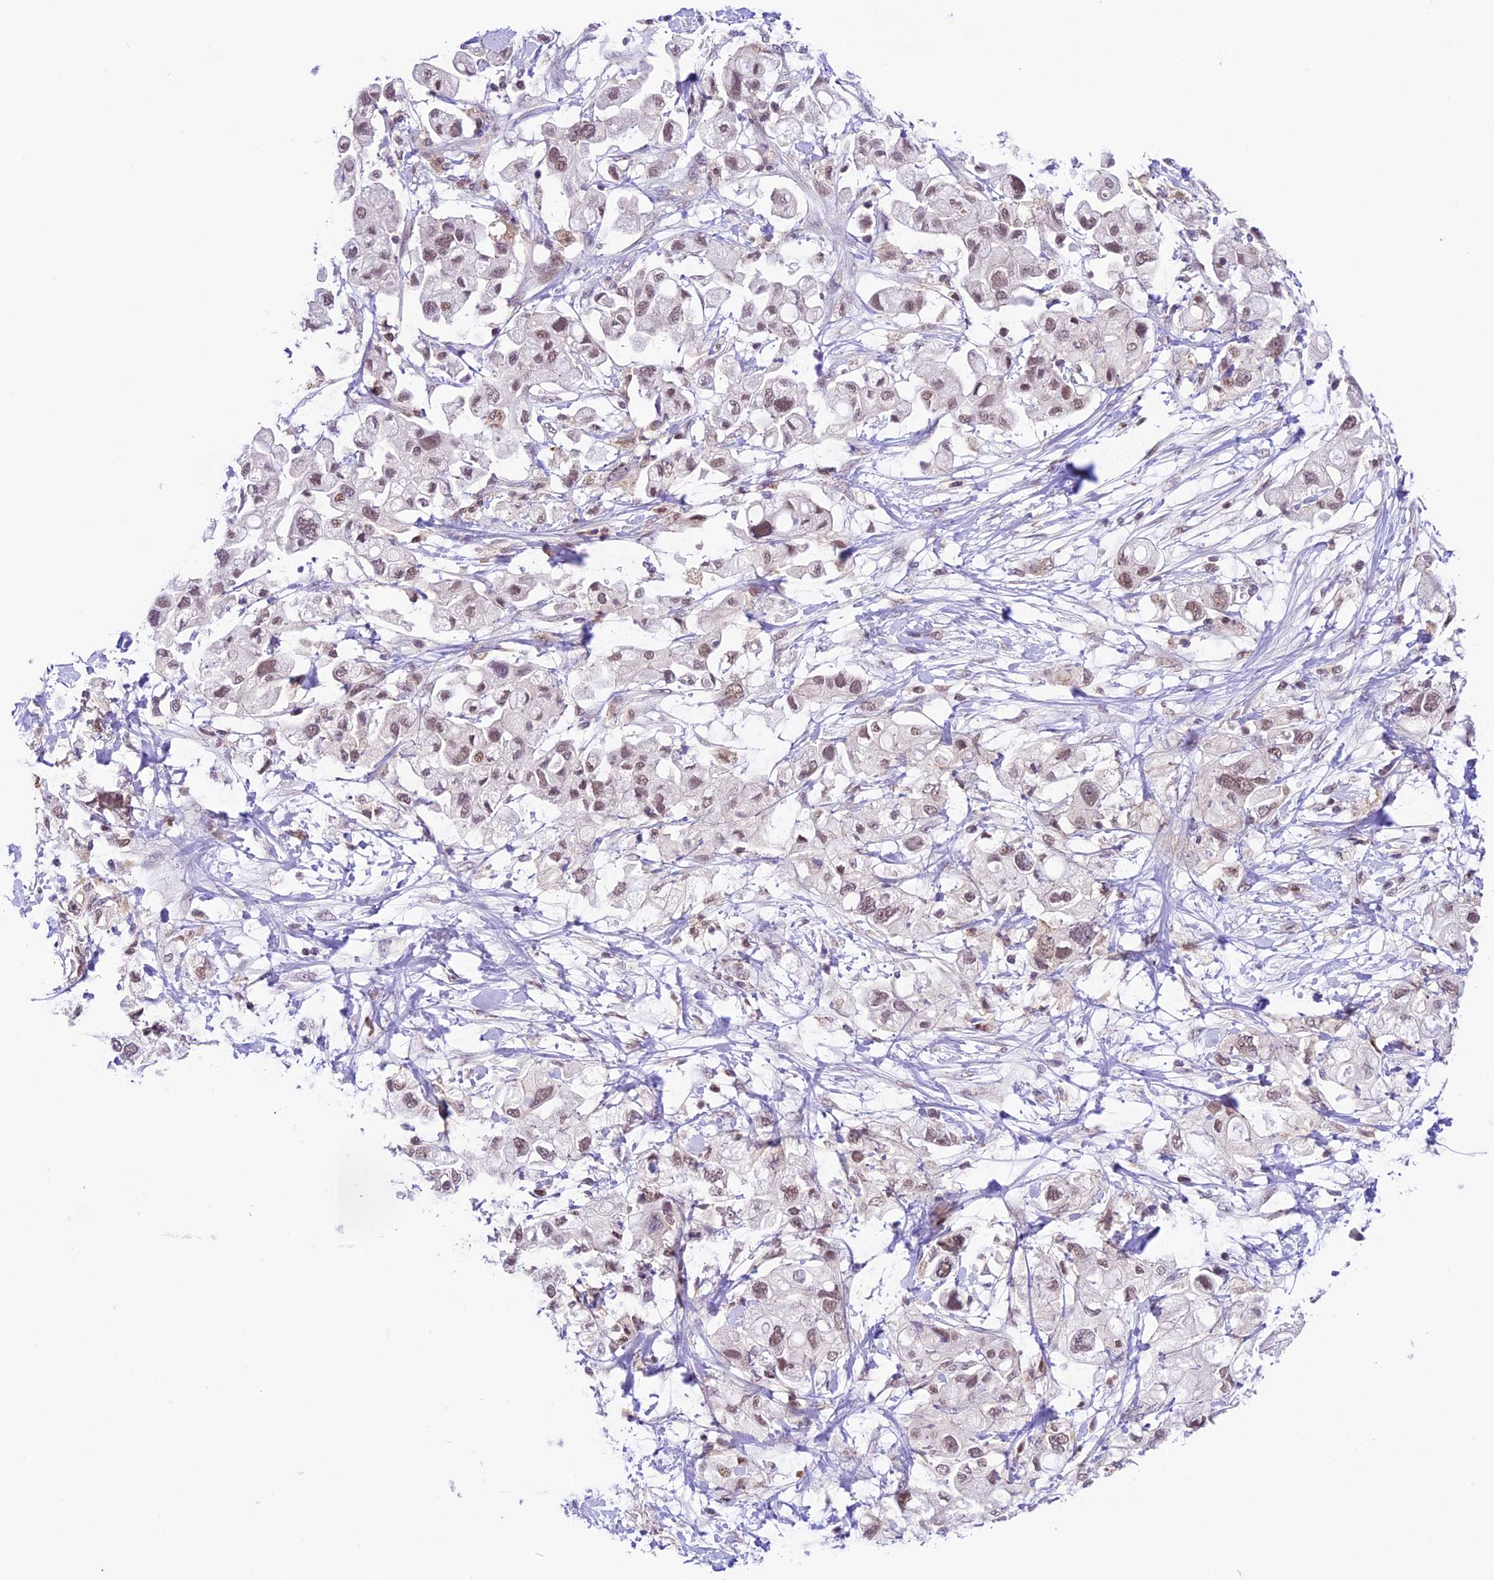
{"staining": {"intensity": "weak", "quantity": ">75%", "location": "nuclear"}, "tissue": "pancreatic cancer", "cell_type": "Tumor cells", "image_type": "cancer", "snomed": [{"axis": "morphology", "description": "Adenocarcinoma, NOS"}, {"axis": "topography", "description": "Pancreas"}], "caption": "This is an image of immunohistochemistry staining of adenocarcinoma (pancreatic), which shows weak staining in the nuclear of tumor cells.", "gene": "SHKBP1", "patient": {"sex": "female", "age": 56}}